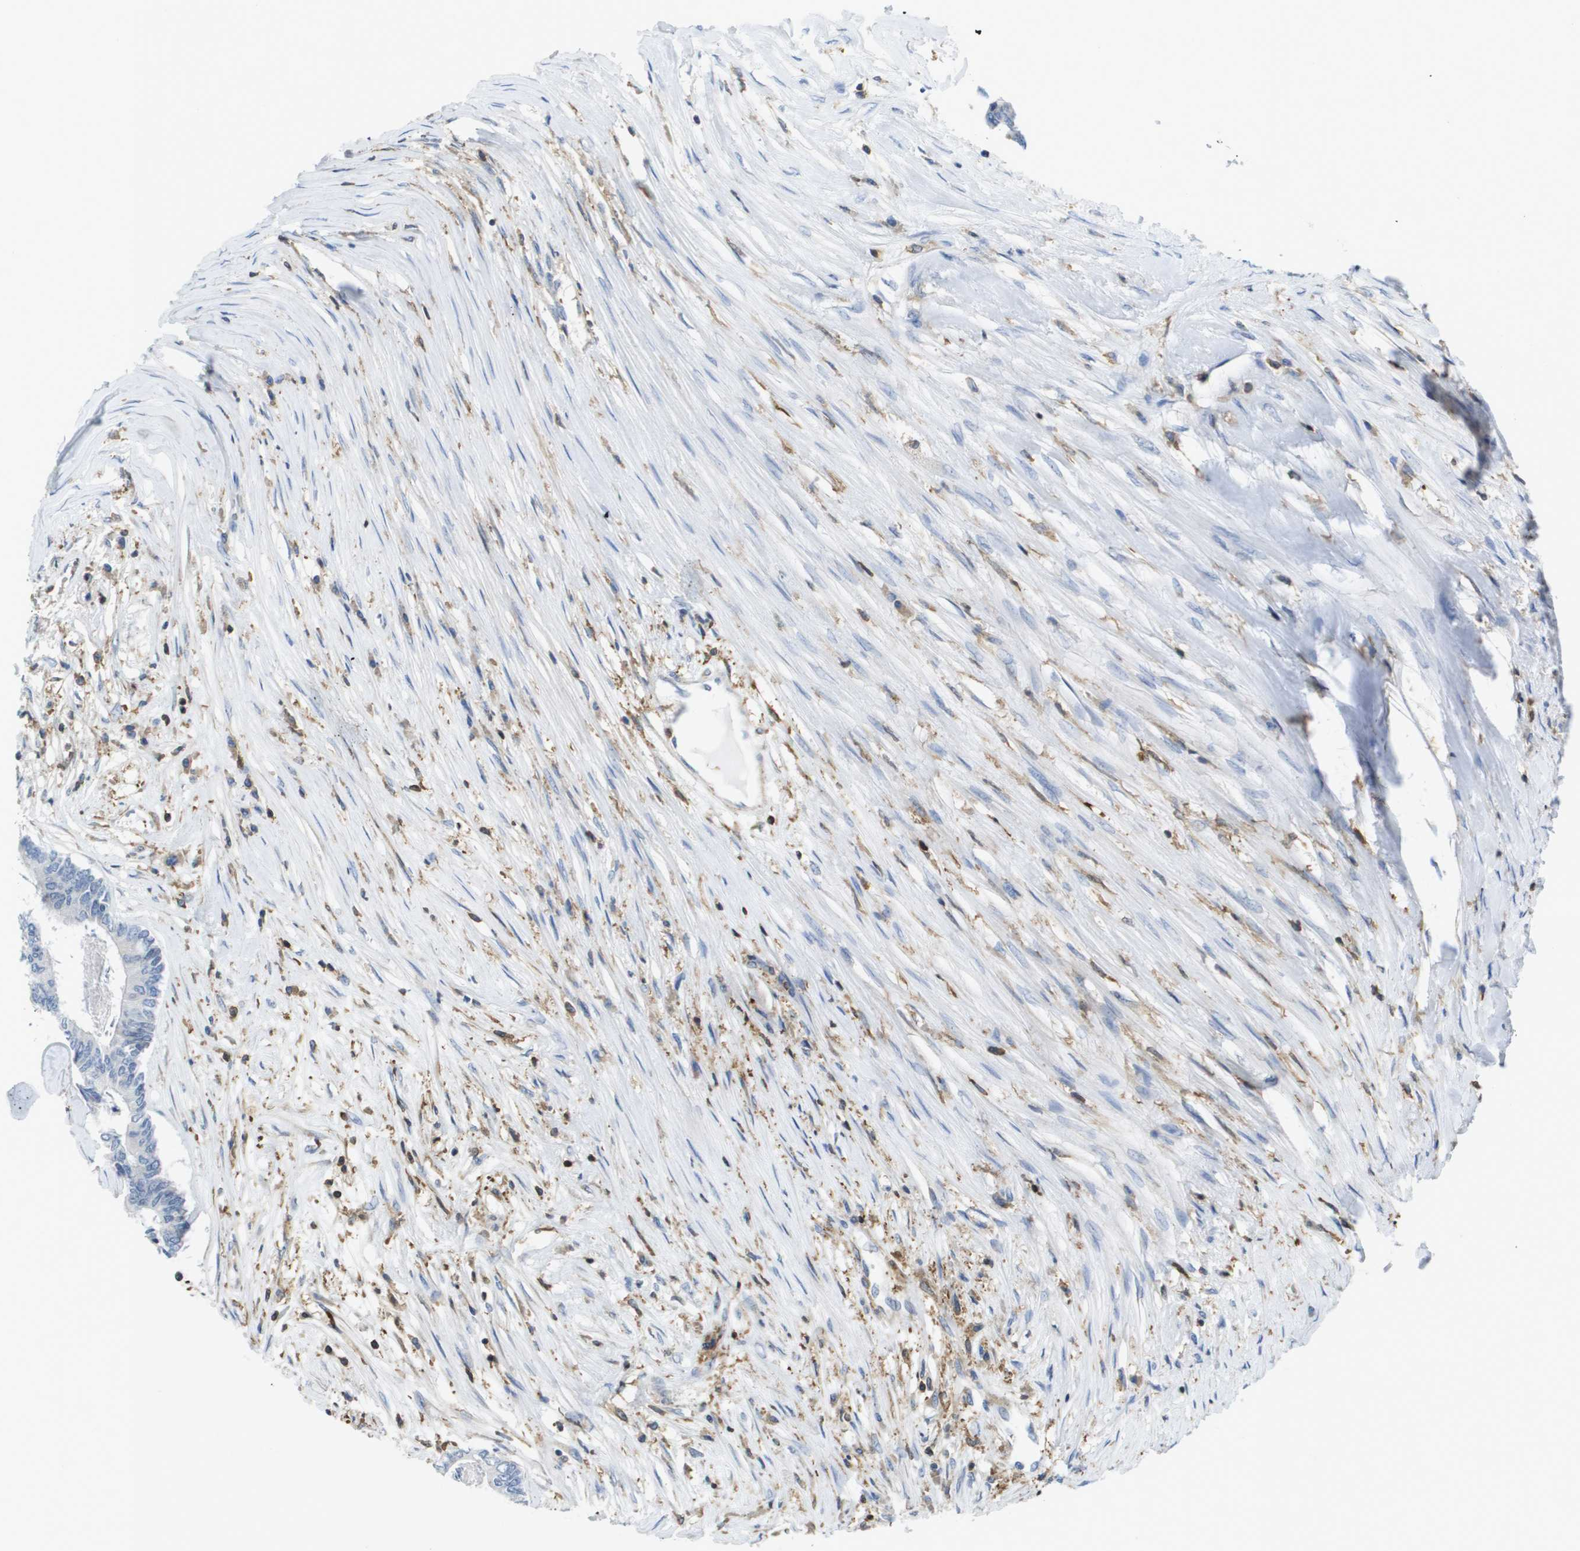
{"staining": {"intensity": "negative", "quantity": "none", "location": "none"}, "tissue": "colorectal cancer", "cell_type": "Tumor cells", "image_type": "cancer", "snomed": [{"axis": "morphology", "description": "Adenocarcinoma, NOS"}, {"axis": "topography", "description": "Rectum"}], "caption": "High power microscopy histopathology image of an IHC image of colorectal cancer (adenocarcinoma), revealing no significant positivity in tumor cells. Nuclei are stained in blue.", "gene": "RCSD1", "patient": {"sex": "male", "age": 63}}